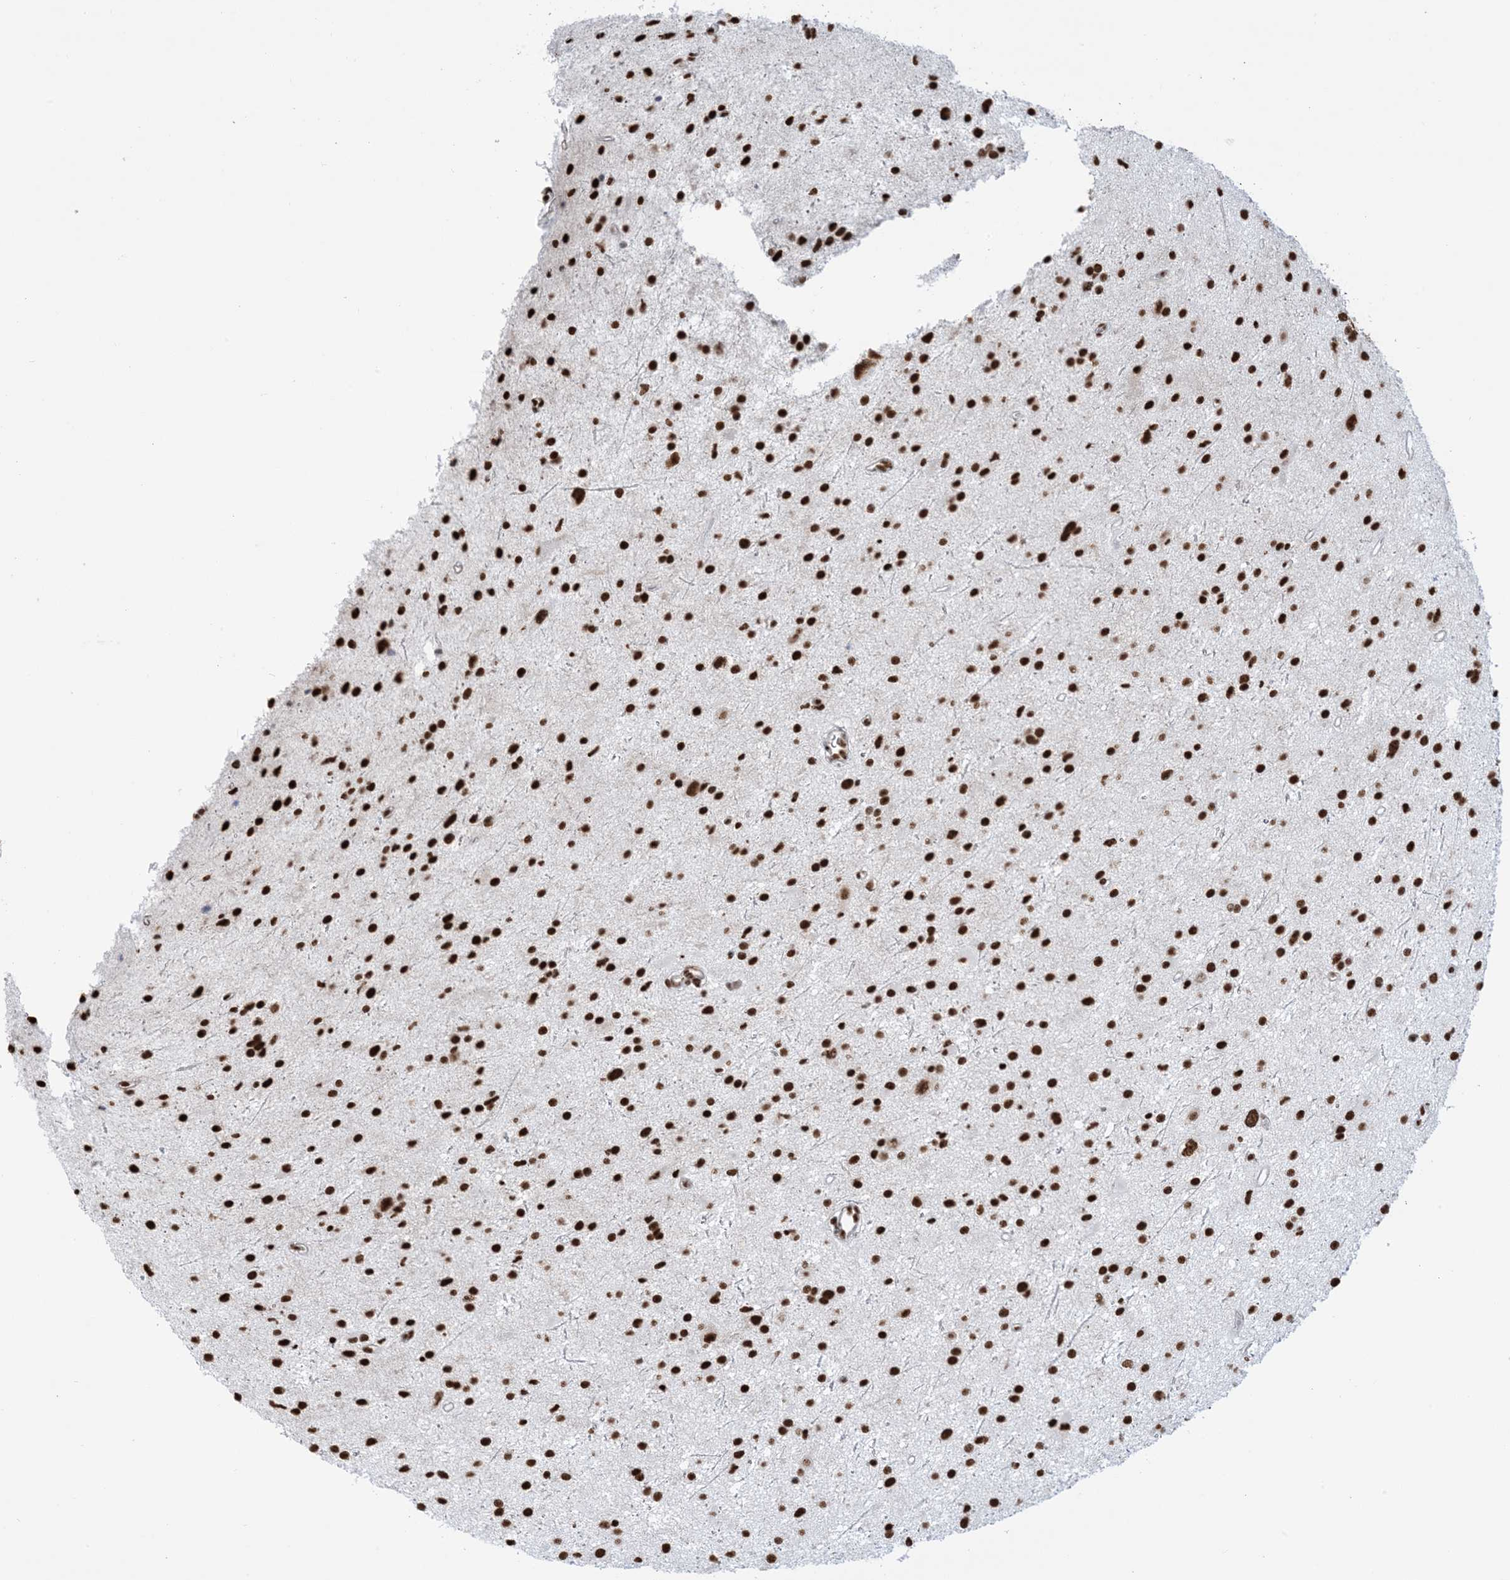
{"staining": {"intensity": "strong", "quantity": ">75%", "location": "nuclear"}, "tissue": "glioma", "cell_type": "Tumor cells", "image_type": "cancer", "snomed": [{"axis": "morphology", "description": "Glioma, malignant, Low grade"}, {"axis": "topography", "description": "Cerebral cortex"}], "caption": "IHC staining of malignant glioma (low-grade), which reveals high levels of strong nuclear staining in about >75% of tumor cells indicating strong nuclear protein staining. The staining was performed using DAB (brown) for protein detection and nuclei were counterstained in hematoxylin (blue).", "gene": "ZNF792", "patient": {"sex": "female", "age": 39}}